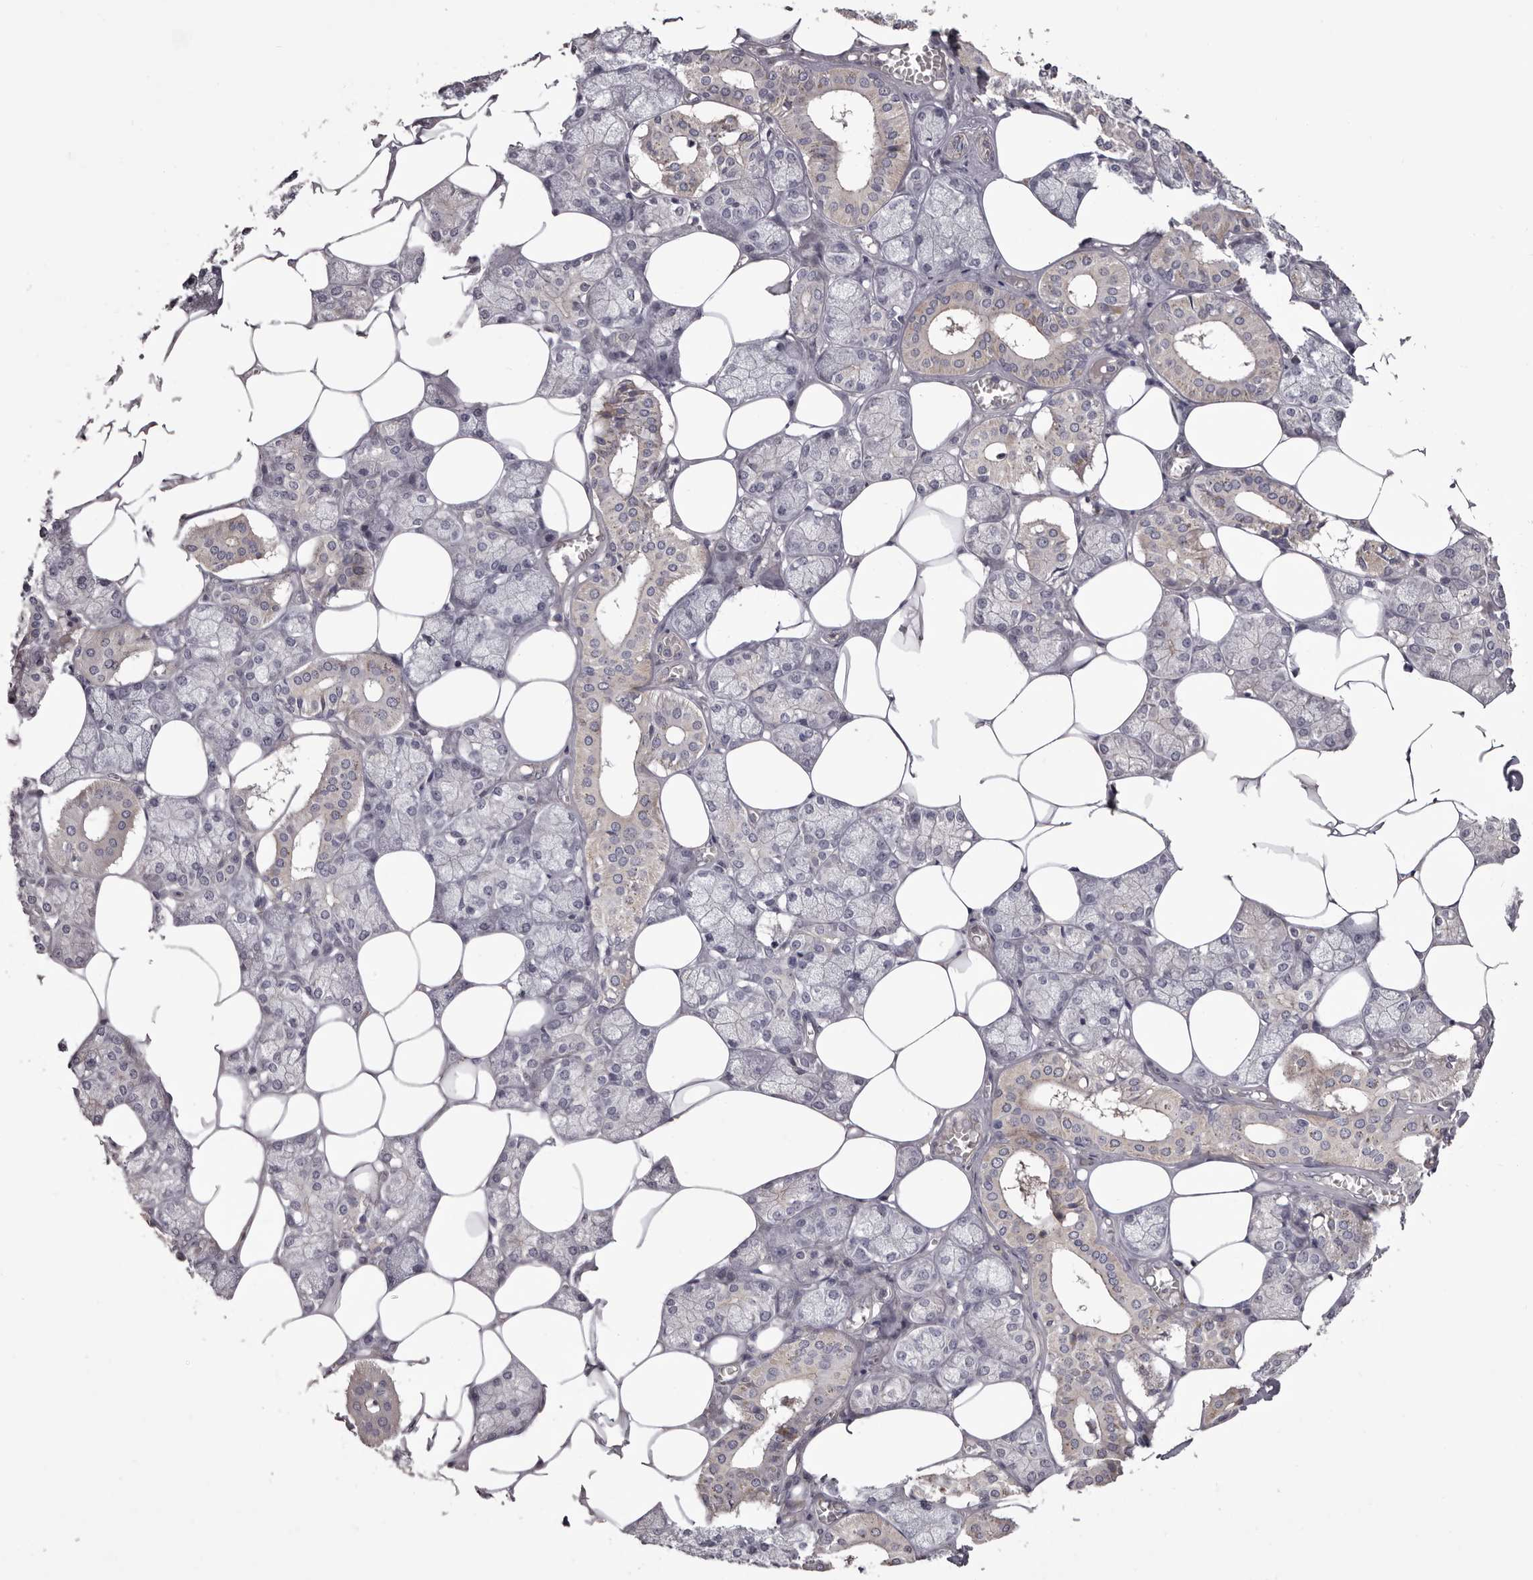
{"staining": {"intensity": "moderate", "quantity": "<25%", "location": "cytoplasmic/membranous"}, "tissue": "salivary gland", "cell_type": "Glandular cells", "image_type": "normal", "snomed": [{"axis": "morphology", "description": "Normal tissue, NOS"}, {"axis": "topography", "description": "Salivary gland"}], "caption": "Normal salivary gland shows moderate cytoplasmic/membranous expression in approximately <25% of glandular cells The protein is stained brown, and the nuclei are stained in blue (DAB (3,3'-diaminobenzidine) IHC with brightfield microscopy, high magnification)..", "gene": "PEG10", "patient": {"sex": "male", "age": 62}}